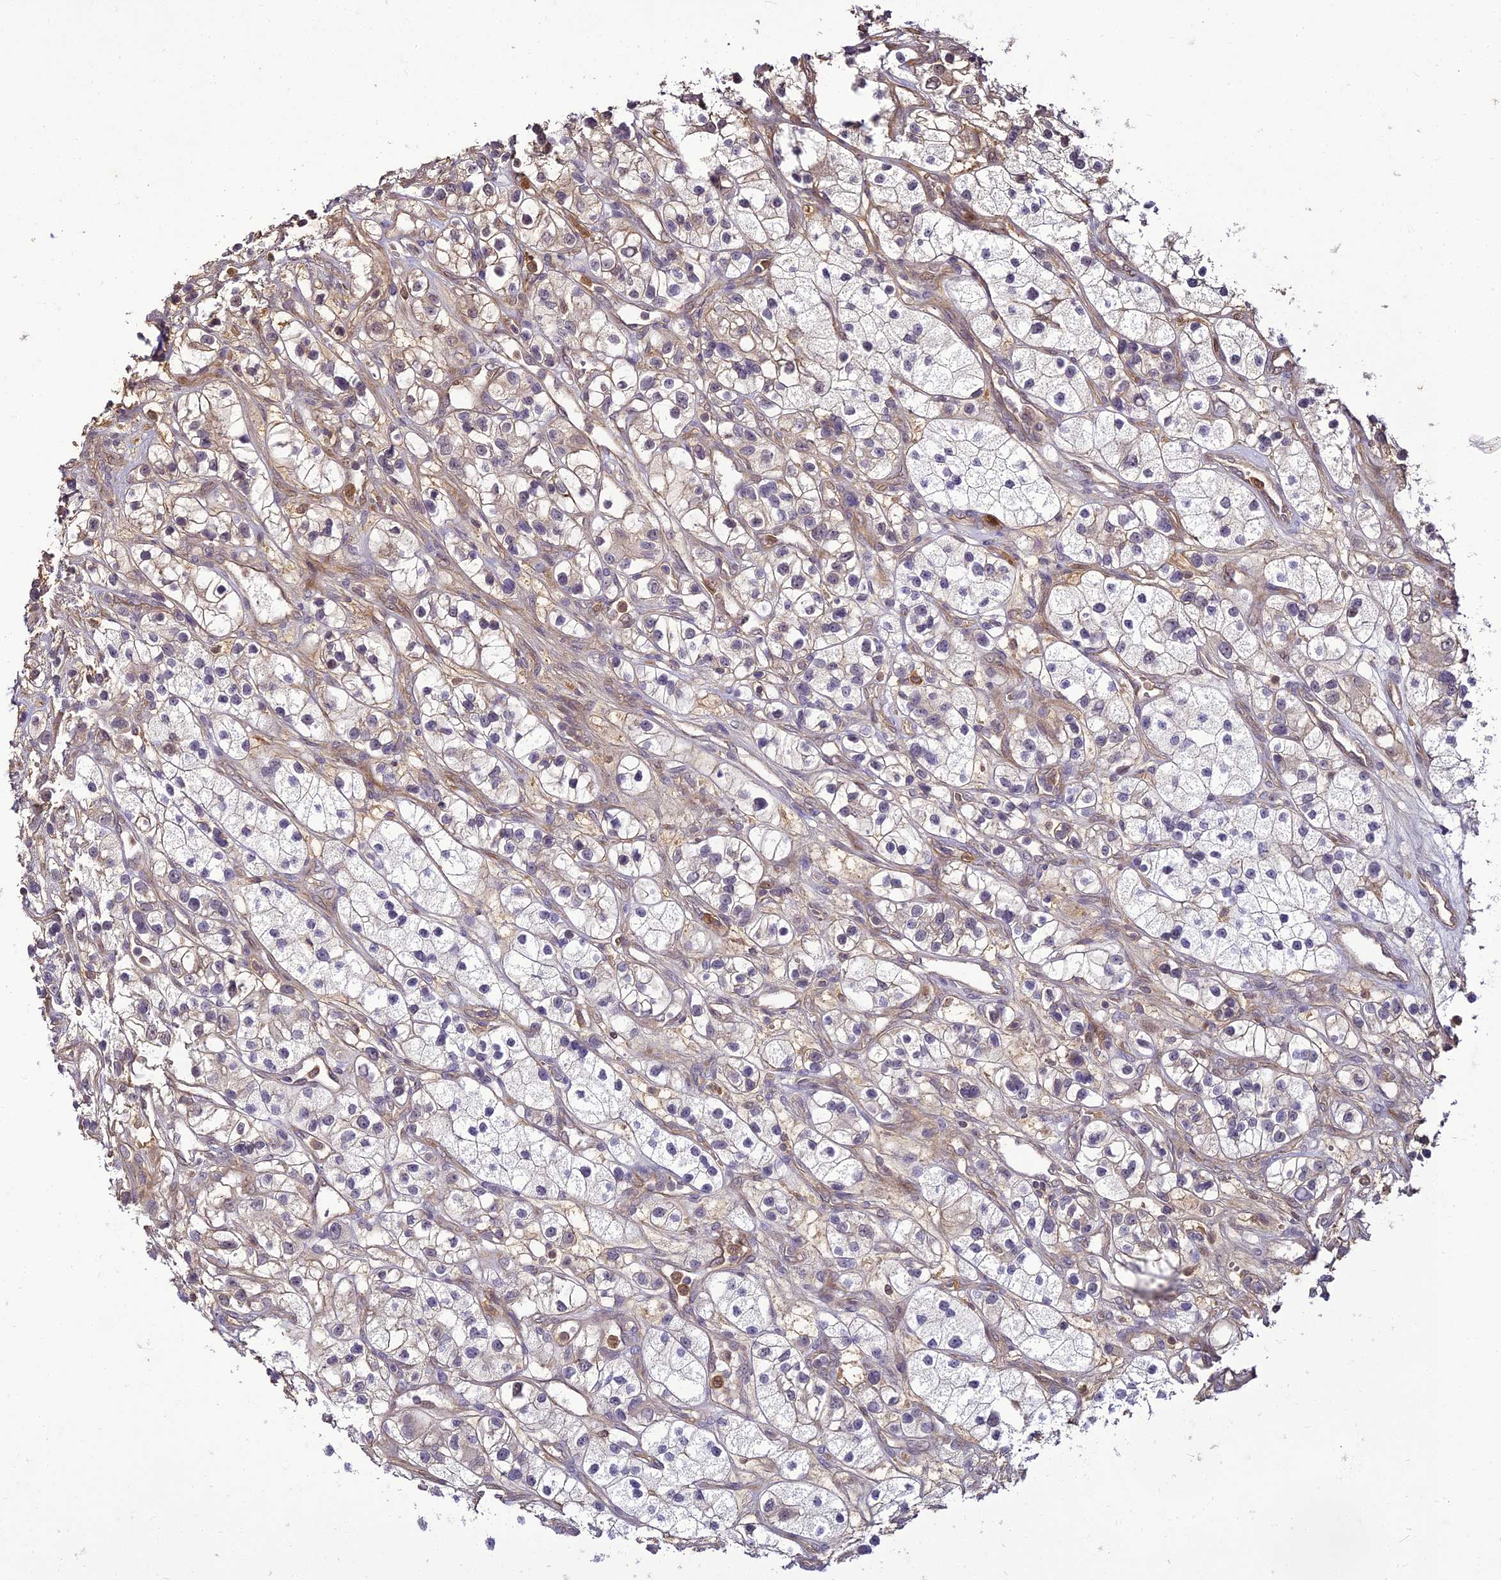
{"staining": {"intensity": "negative", "quantity": "none", "location": "none"}, "tissue": "renal cancer", "cell_type": "Tumor cells", "image_type": "cancer", "snomed": [{"axis": "morphology", "description": "Adenocarcinoma, NOS"}, {"axis": "topography", "description": "Kidney"}], "caption": "Tumor cells show no significant expression in renal cancer. (Stains: DAB immunohistochemistry with hematoxylin counter stain, Microscopy: brightfield microscopy at high magnification).", "gene": "BCDIN3D", "patient": {"sex": "female", "age": 57}}